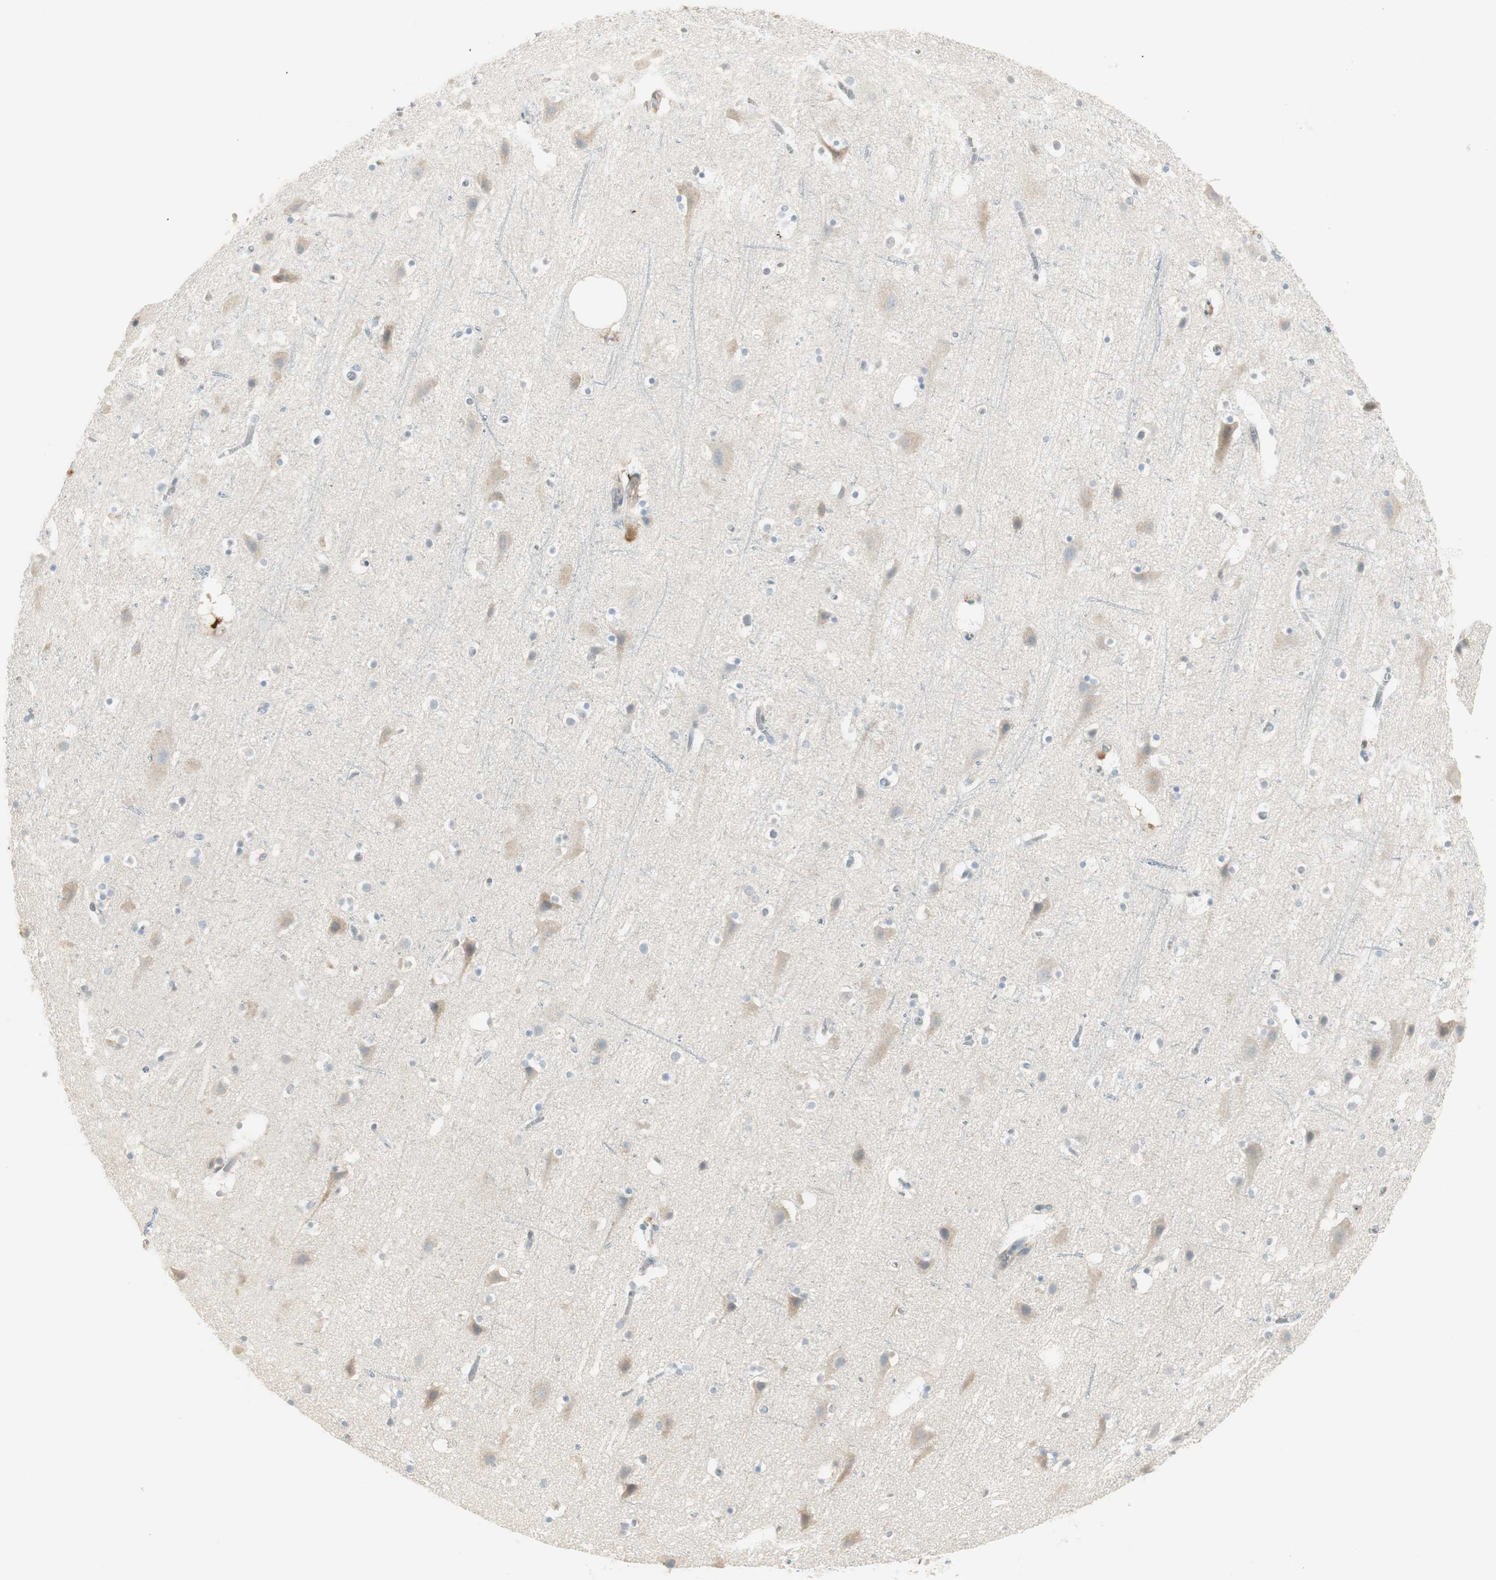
{"staining": {"intensity": "negative", "quantity": "none", "location": "none"}, "tissue": "cerebral cortex", "cell_type": "Endothelial cells", "image_type": "normal", "snomed": [{"axis": "morphology", "description": "Normal tissue, NOS"}, {"axis": "topography", "description": "Cerebral cortex"}], "caption": "Benign cerebral cortex was stained to show a protein in brown. There is no significant staining in endothelial cells. The staining was performed using DAB (3,3'-diaminobenzidine) to visualize the protein expression in brown, while the nuclei were stained in blue with hematoxylin (Magnification: 20x).", "gene": "STON1", "patient": {"sex": "male", "age": 45}}